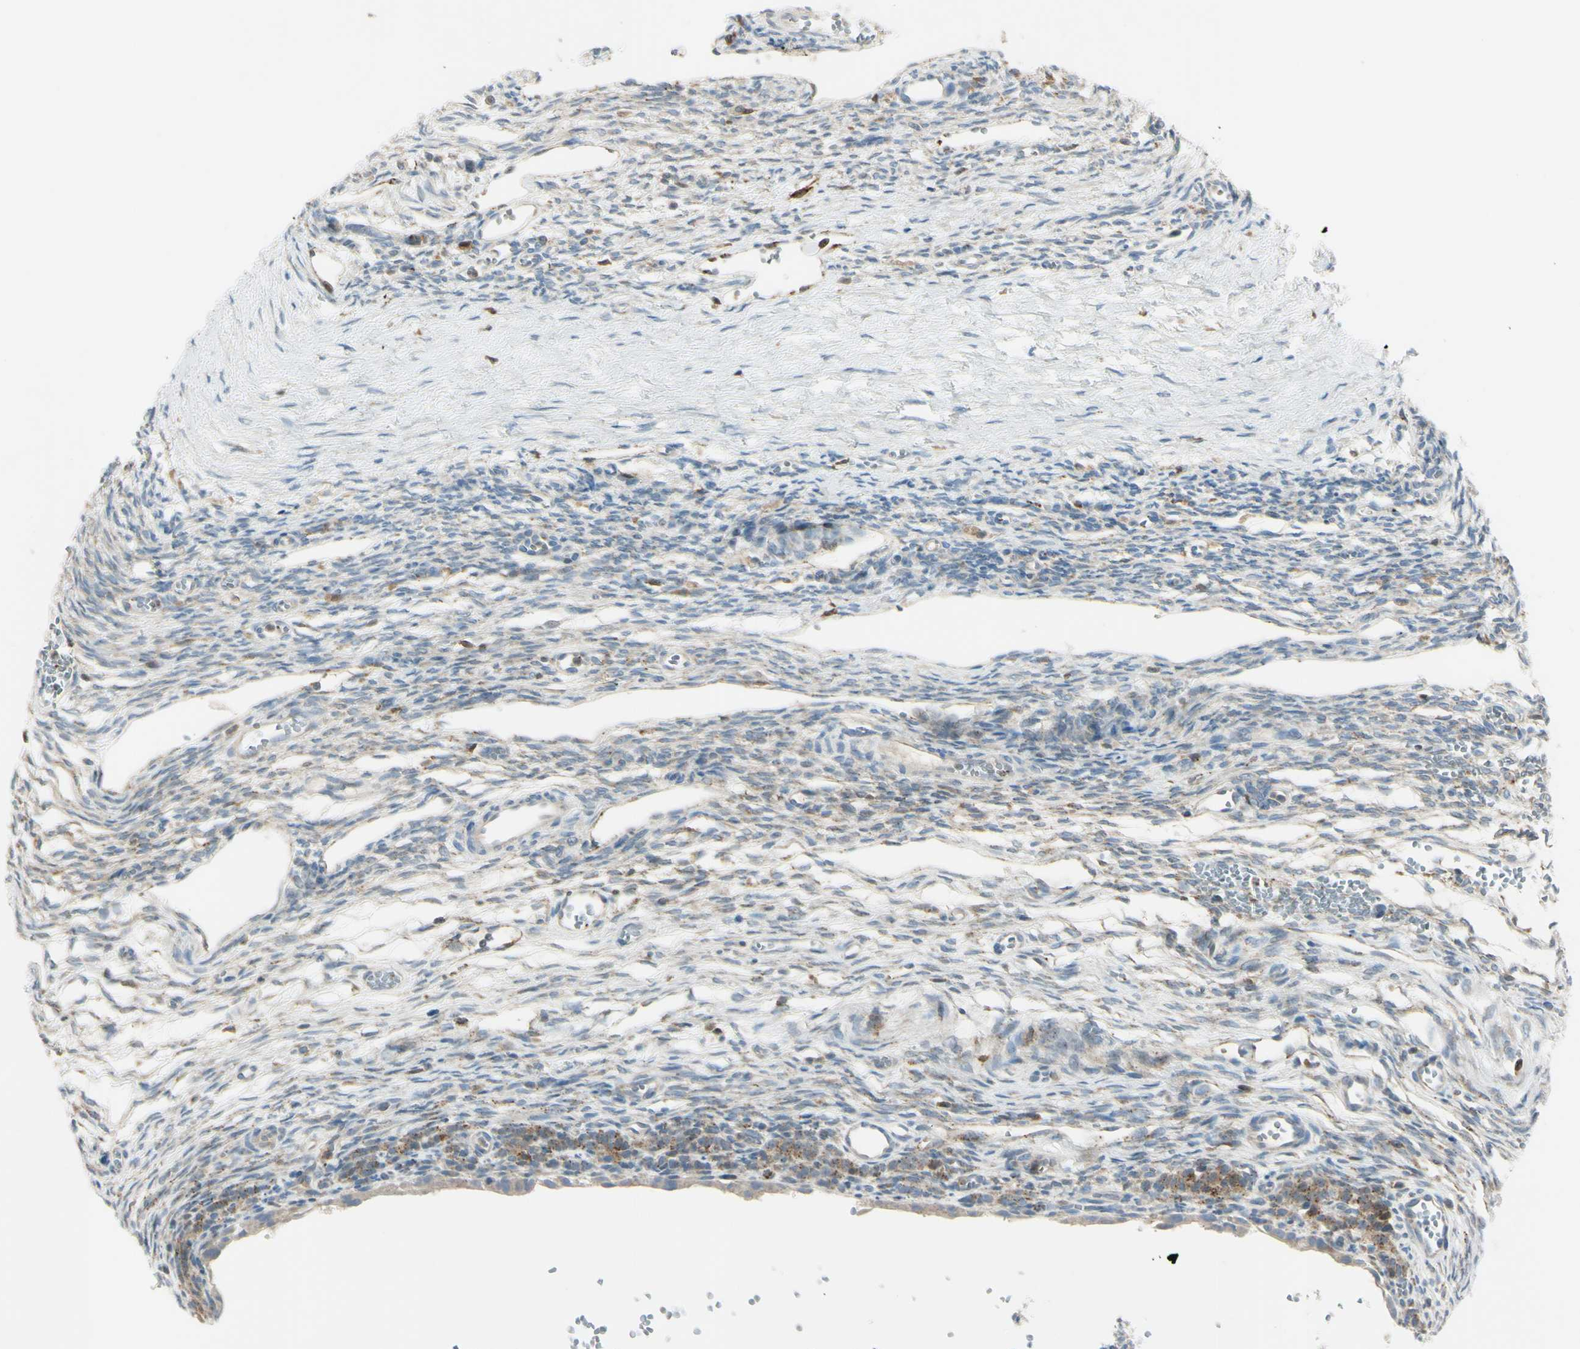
{"staining": {"intensity": "weak", "quantity": ">75%", "location": "cytoplasmic/membranous"}, "tissue": "ovary", "cell_type": "Follicle cells", "image_type": "normal", "snomed": [{"axis": "morphology", "description": "Normal tissue, NOS"}, {"axis": "topography", "description": "Ovary"}], "caption": "Brown immunohistochemical staining in normal human ovary displays weak cytoplasmic/membranous positivity in approximately >75% of follicle cells.", "gene": "CYRIB", "patient": {"sex": "female", "age": 33}}